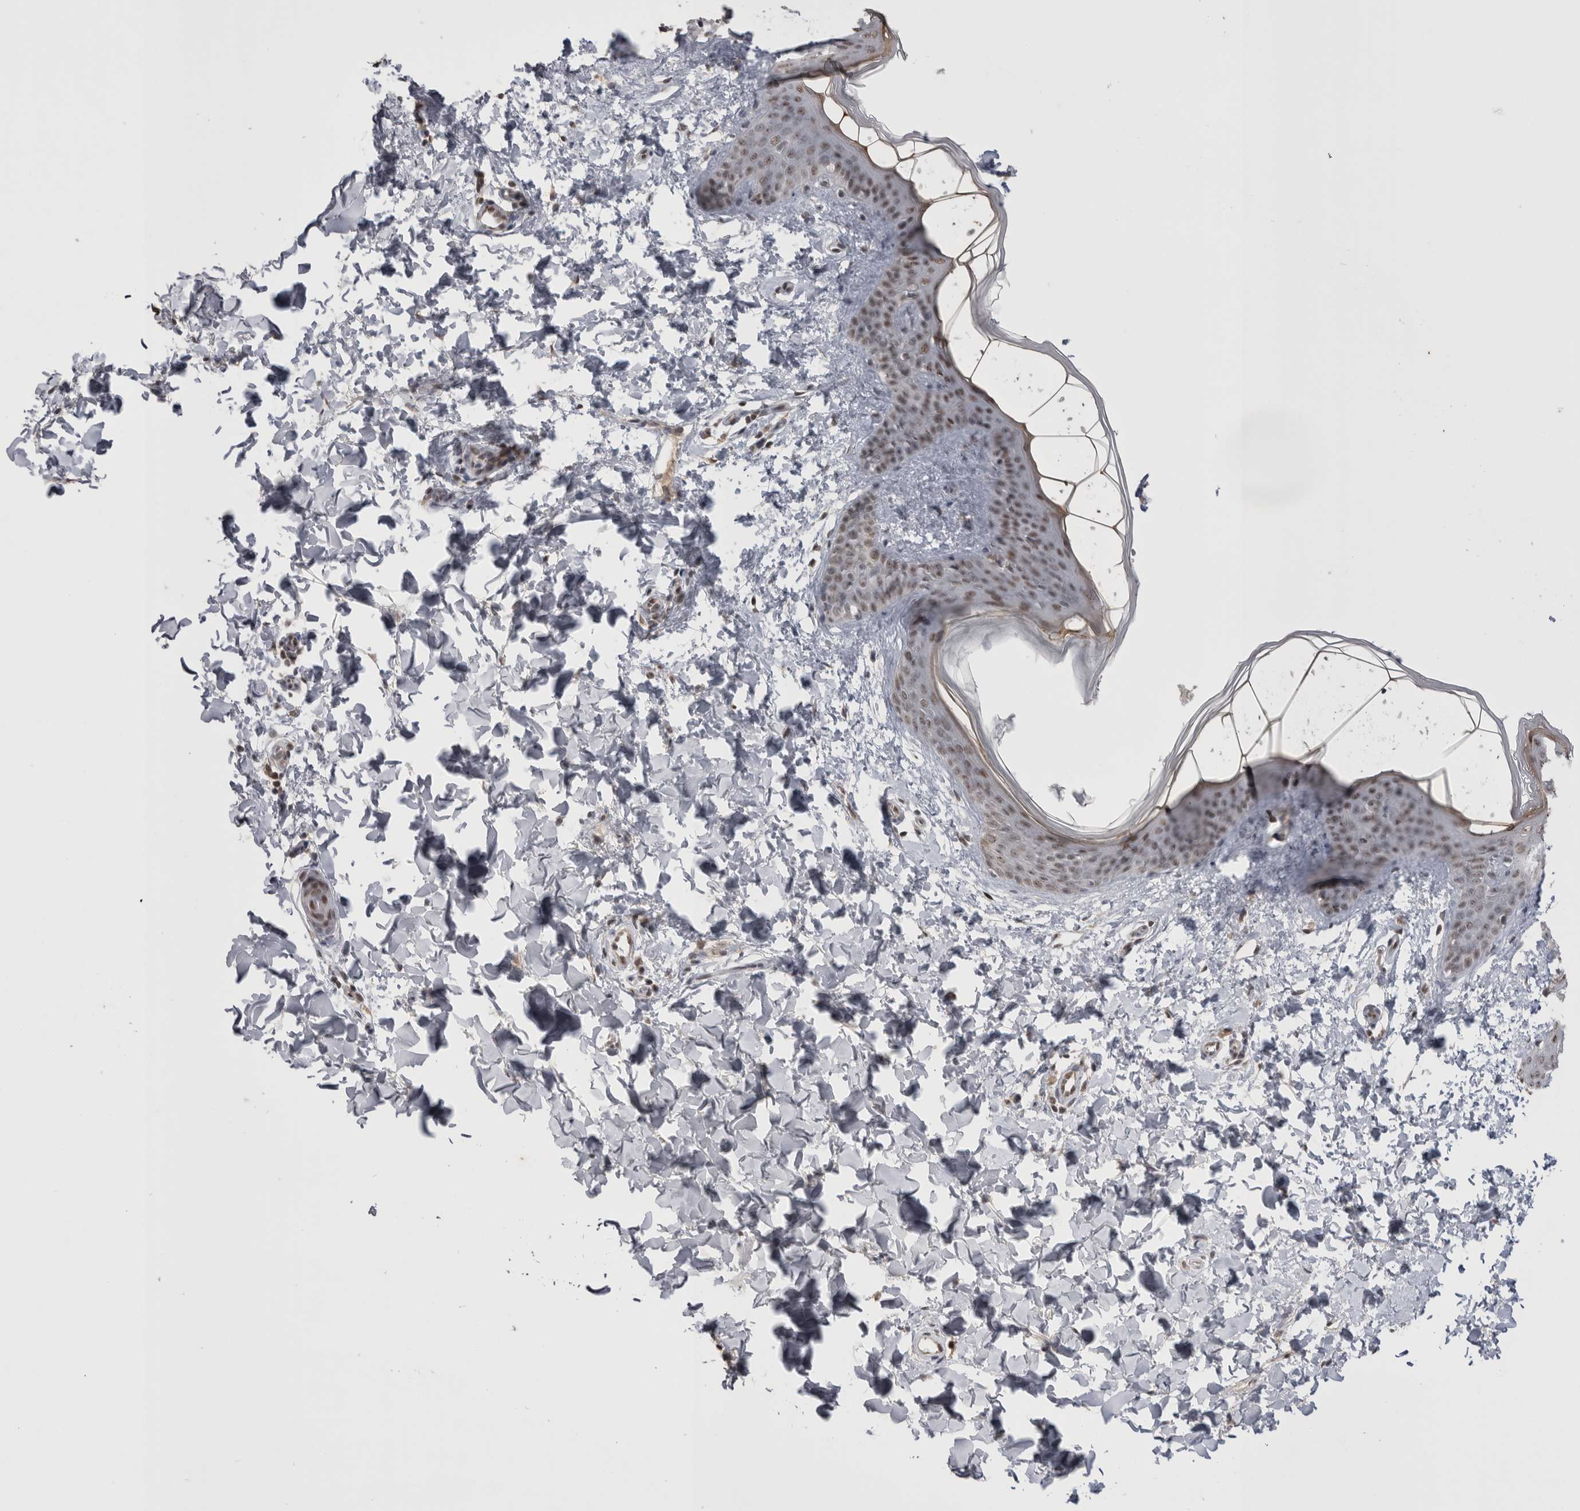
{"staining": {"intensity": "weak", "quantity": ">75%", "location": "nuclear"}, "tissue": "skin", "cell_type": "Fibroblasts", "image_type": "normal", "snomed": [{"axis": "morphology", "description": "Normal tissue, NOS"}, {"axis": "topography", "description": "Skin"}], "caption": "About >75% of fibroblasts in benign skin show weak nuclear protein positivity as visualized by brown immunohistochemical staining.", "gene": "DAXX", "patient": {"sex": "female", "age": 17}}